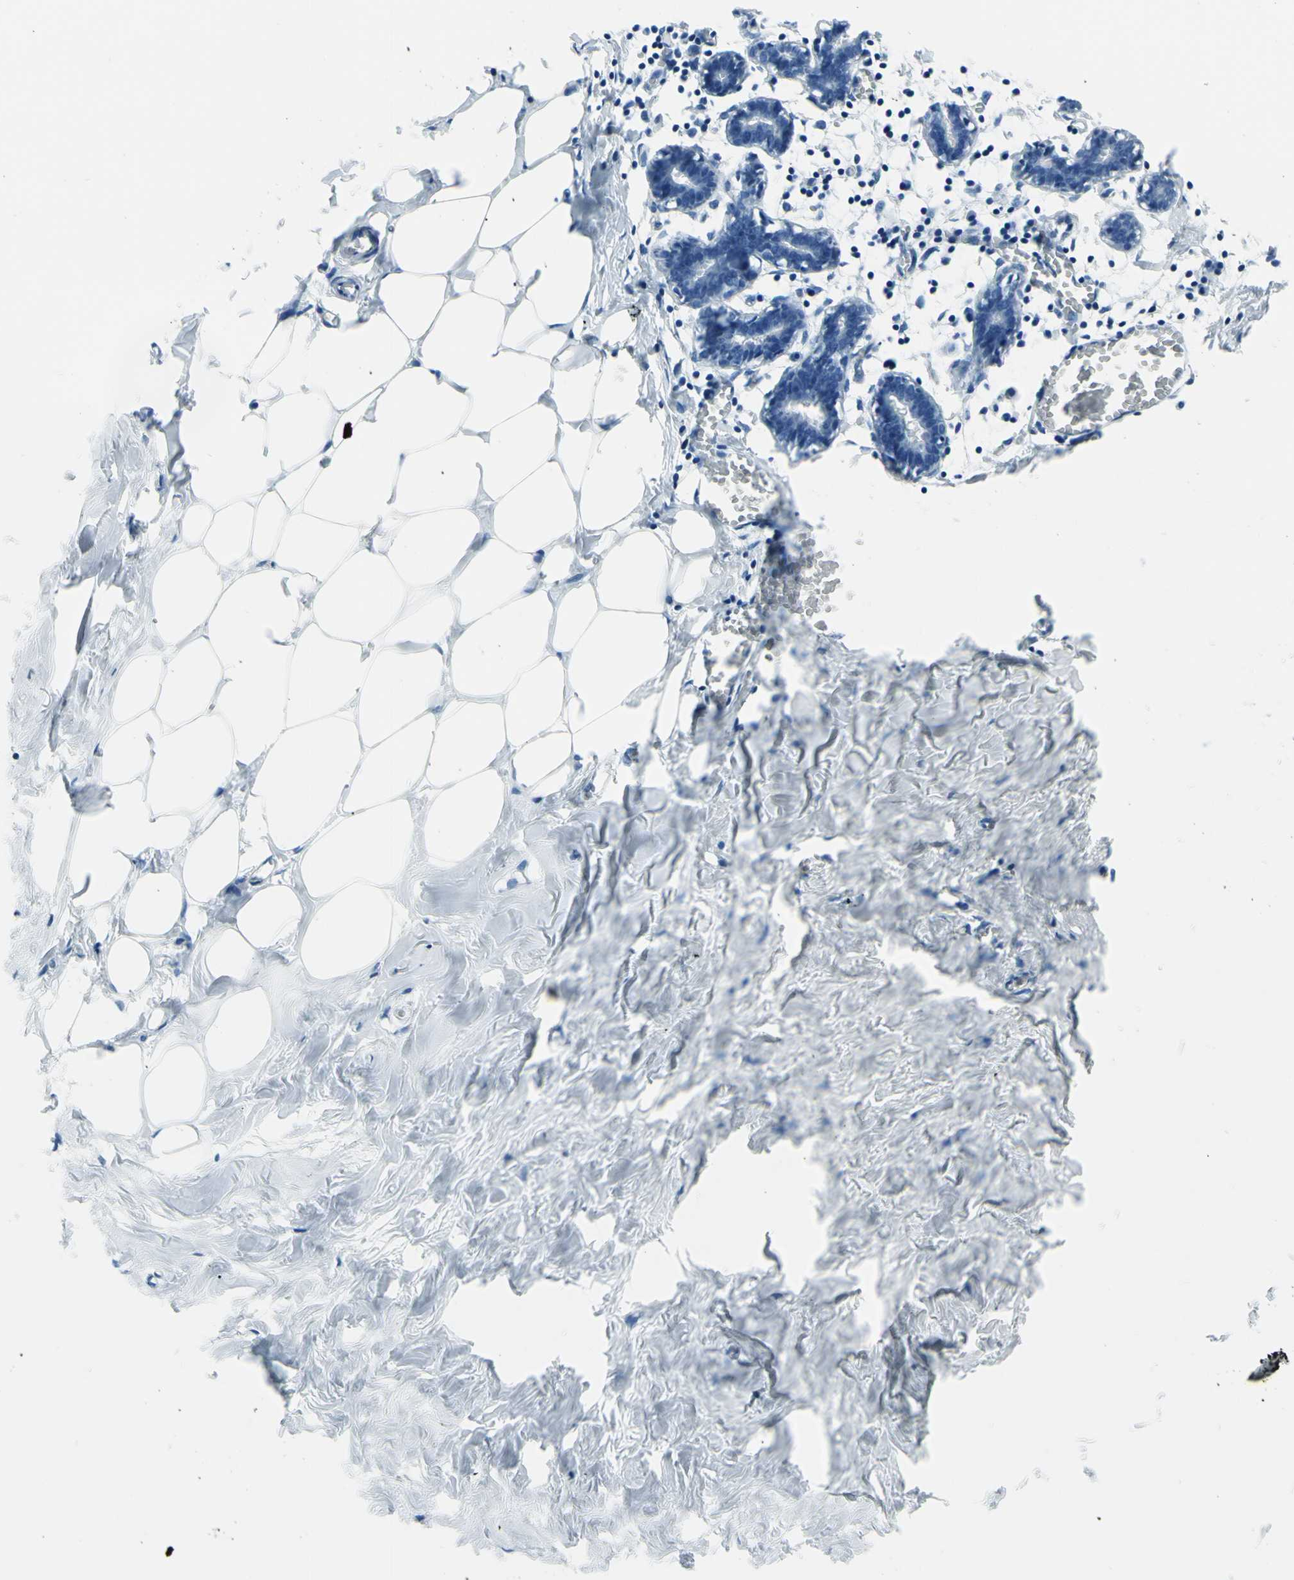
{"staining": {"intensity": "negative", "quantity": "none", "location": "none"}, "tissue": "breast", "cell_type": "Adipocytes", "image_type": "normal", "snomed": [{"axis": "morphology", "description": "Normal tissue, NOS"}, {"axis": "topography", "description": "Breast"}], "caption": "Immunohistochemistry histopathology image of unremarkable breast stained for a protein (brown), which exhibits no expression in adipocytes. (DAB (3,3'-diaminobenzidine) IHC, high magnification).", "gene": "AFP", "patient": {"sex": "female", "age": 27}}